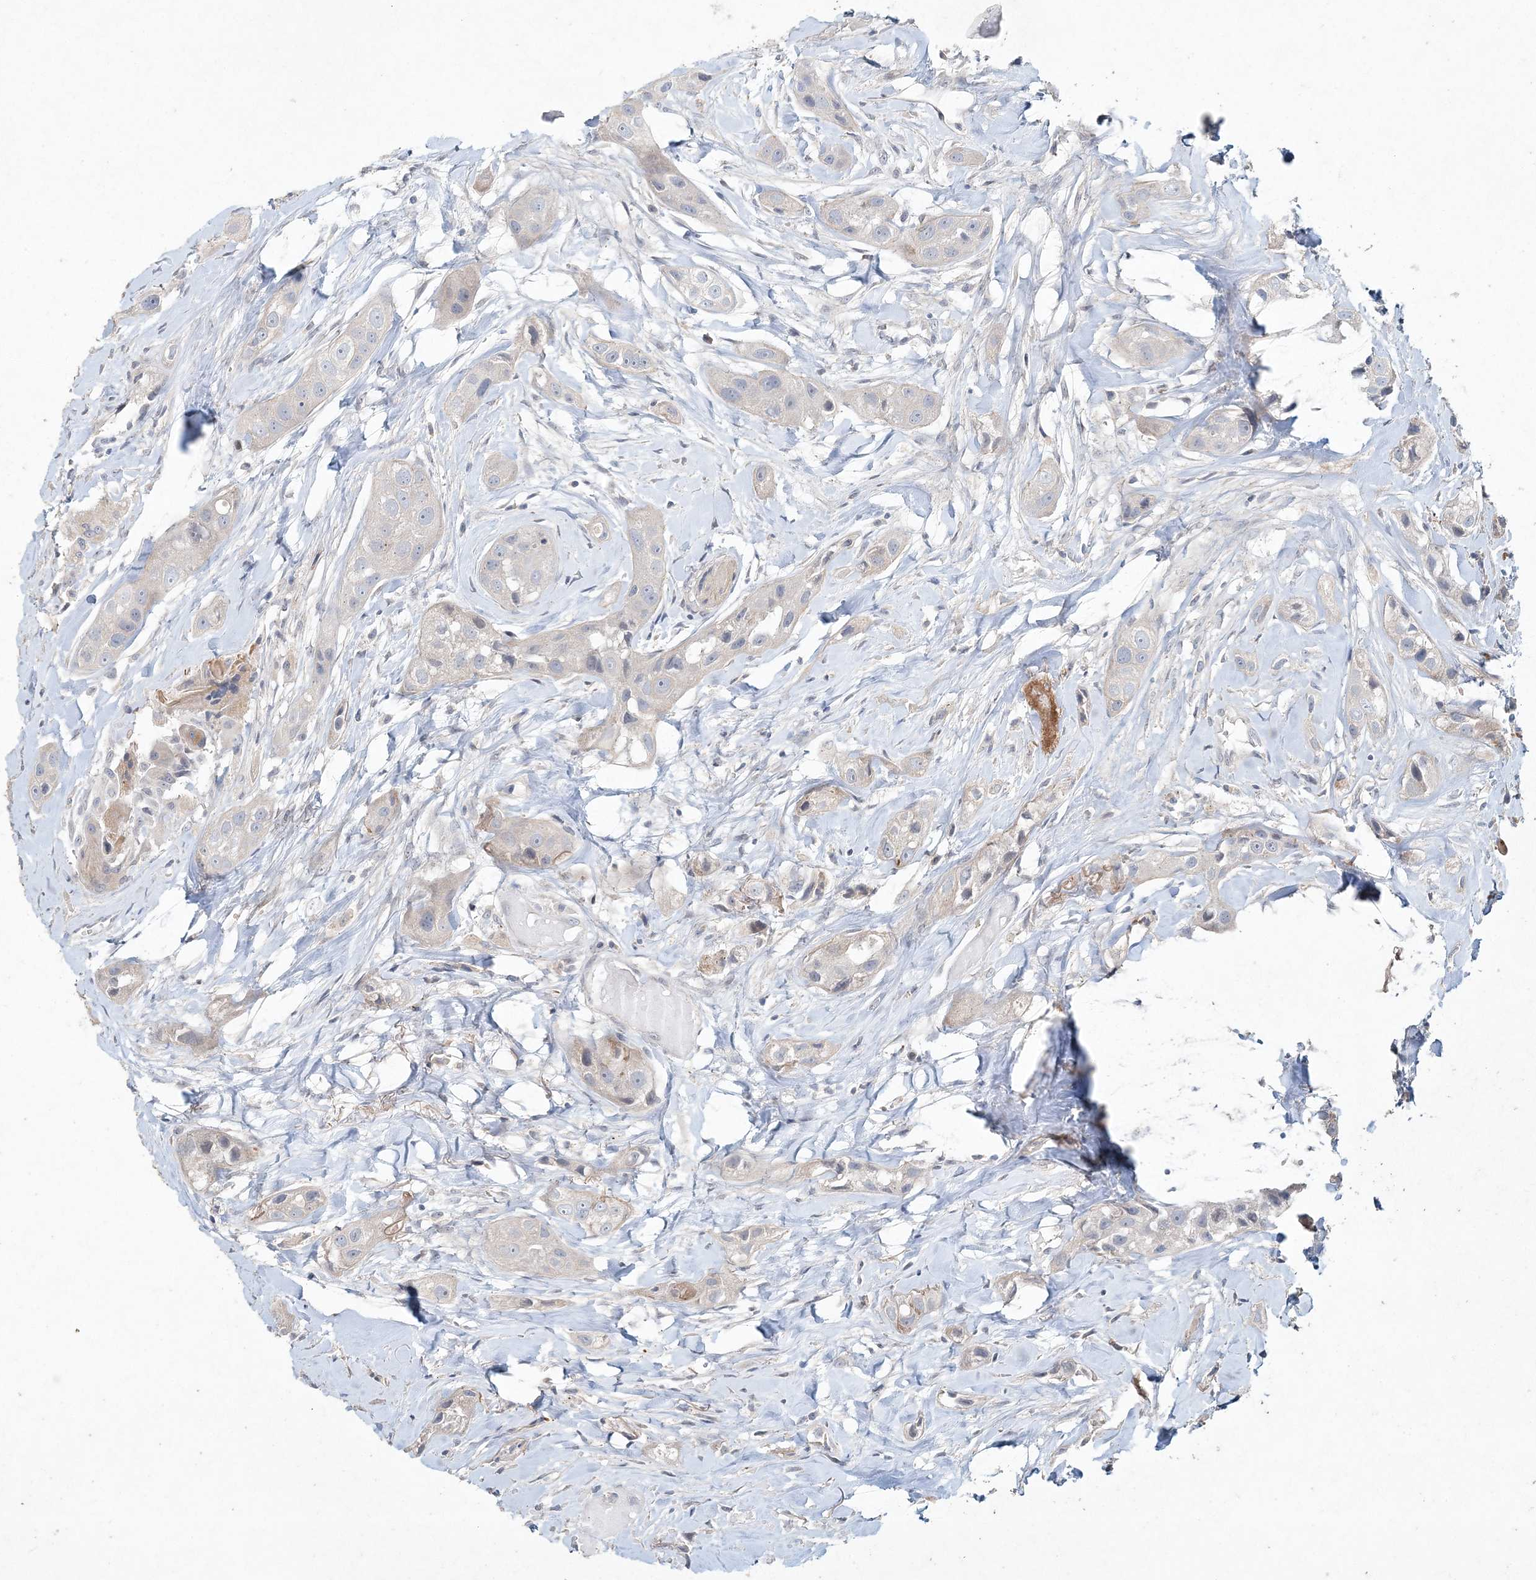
{"staining": {"intensity": "moderate", "quantity": "<25%", "location": "cytoplasmic/membranous"}, "tissue": "head and neck cancer", "cell_type": "Tumor cells", "image_type": "cancer", "snomed": [{"axis": "morphology", "description": "Normal tissue, NOS"}, {"axis": "morphology", "description": "Squamous cell carcinoma, NOS"}, {"axis": "topography", "description": "Skeletal muscle"}, {"axis": "topography", "description": "Head-Neck"}], "caption": "Moderate cytoplasmic/membranous protein positivity is seen in approximately <25% of tumor cells in head and neck squamous cell carcinoma.", "gene": "DNAH5", "patient": {"sex": "male", "age": 51}}